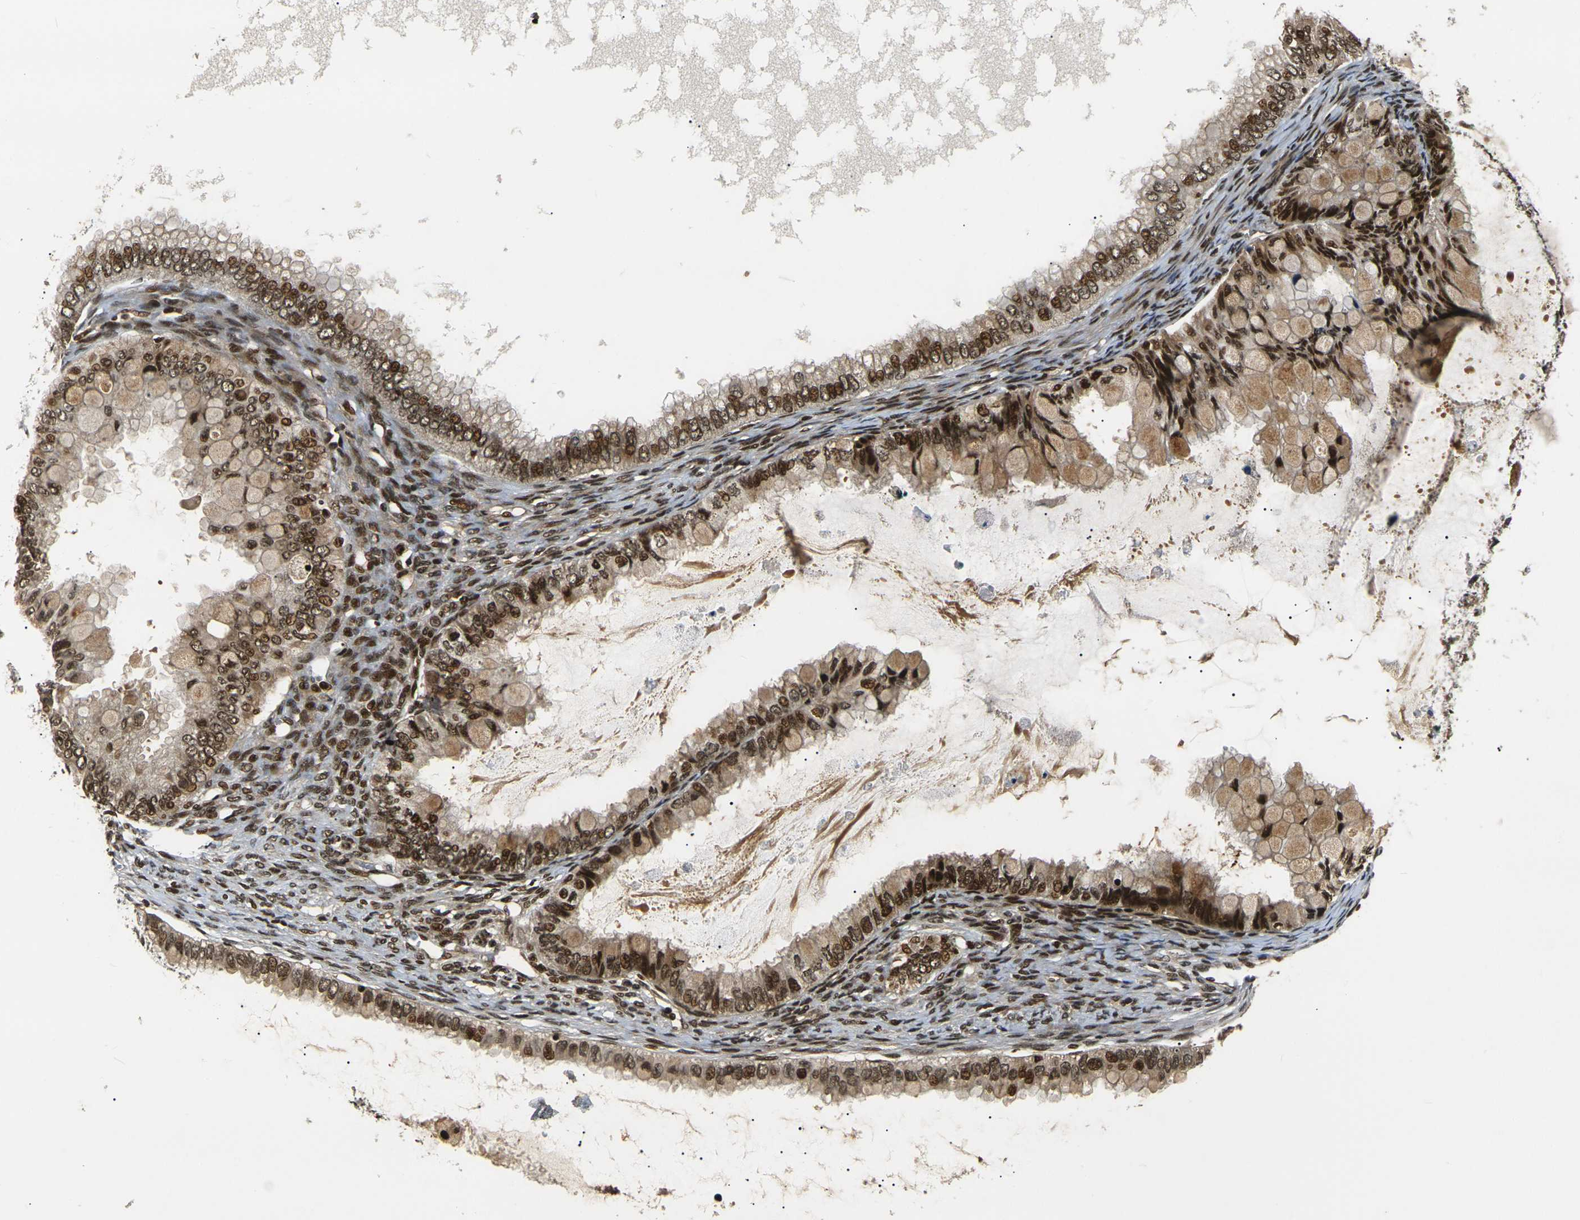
{"staining": {"intensity": "strong", "quantity": ">75%", "location": "cytoplasmic/membranous,nuclear"}, "tissue": "ovarian cancer", "cell_type": "Tumor cells", "image_type": "cancer", "snomed": [{"axis": "morphology", "description": "Cystadenocarcinoma, mucinous, NOS"}, {"axis": "topography", "description": "Ovary"}], "caption": "There is high levels of strong cytoplasmic/membranous and nuclear positivity in tumor cells of ovarian cancer (mucinous cystadenocarcinoma), as demonstrated by immunohistochemical staining (brown color).", "gene": "ACTL6A", "patient": {"sex": "female", "age": 80}}